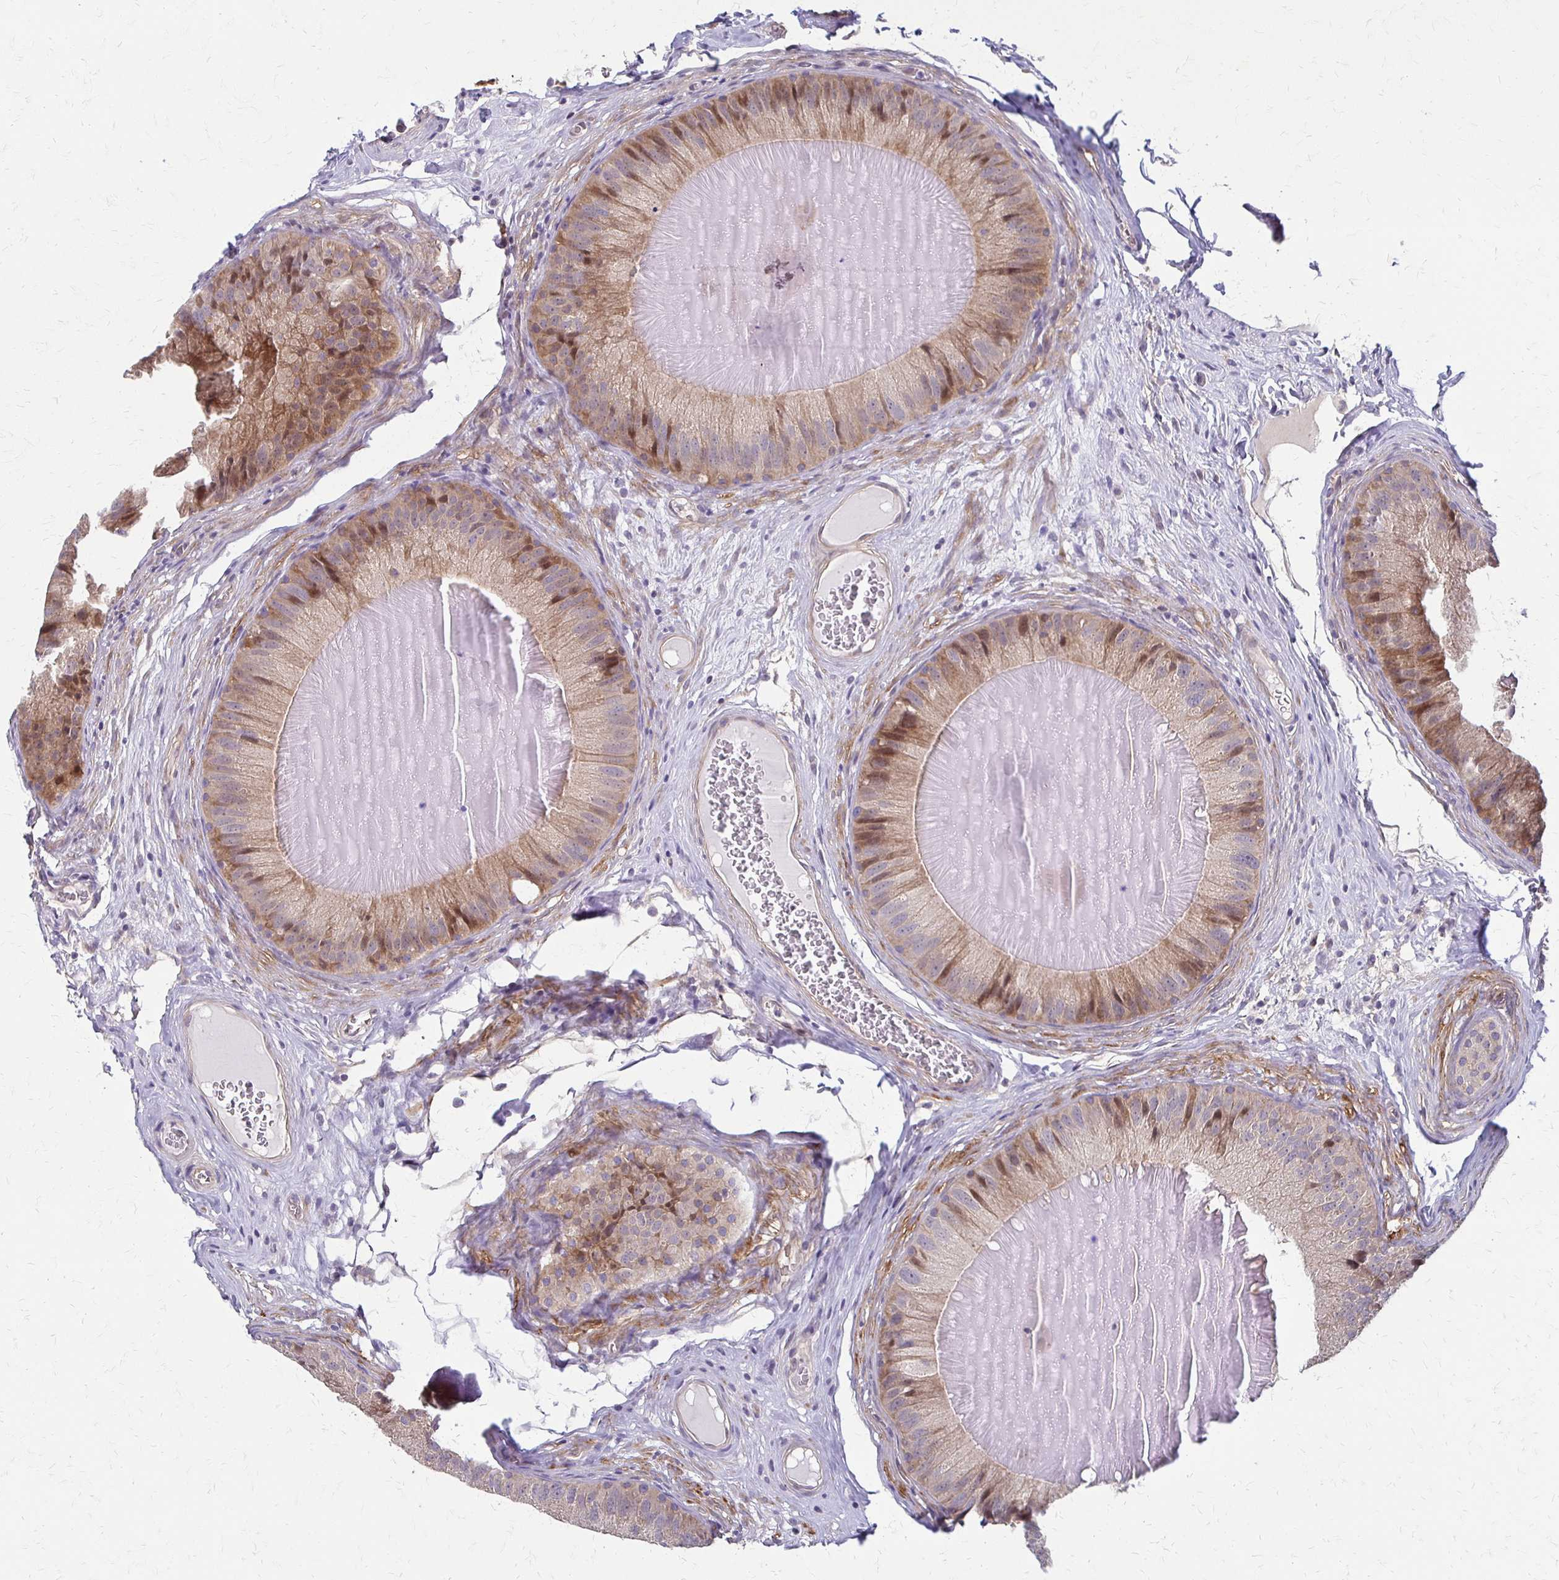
{"staining": {"intensity": "weak", "quantity": "25%-75%", "location": "cytoplasmic/membranous"}, "tissue": "epididymis", "cell_type": "Glandular cells", "image_type": "normal", "snomed": [{"axis": "morphology", "description": "Normal tissue, NOS"}, {"axis": "topography", "description": "Epididymis, spermatic cord, NOS"}], "caption": "An image of human epididymis stained for a protein shows weak cytoplasmic/membranous brown staining in glandular cells.", "gene": "CFL2", "patient": {"sex": "male", "age": 39}}